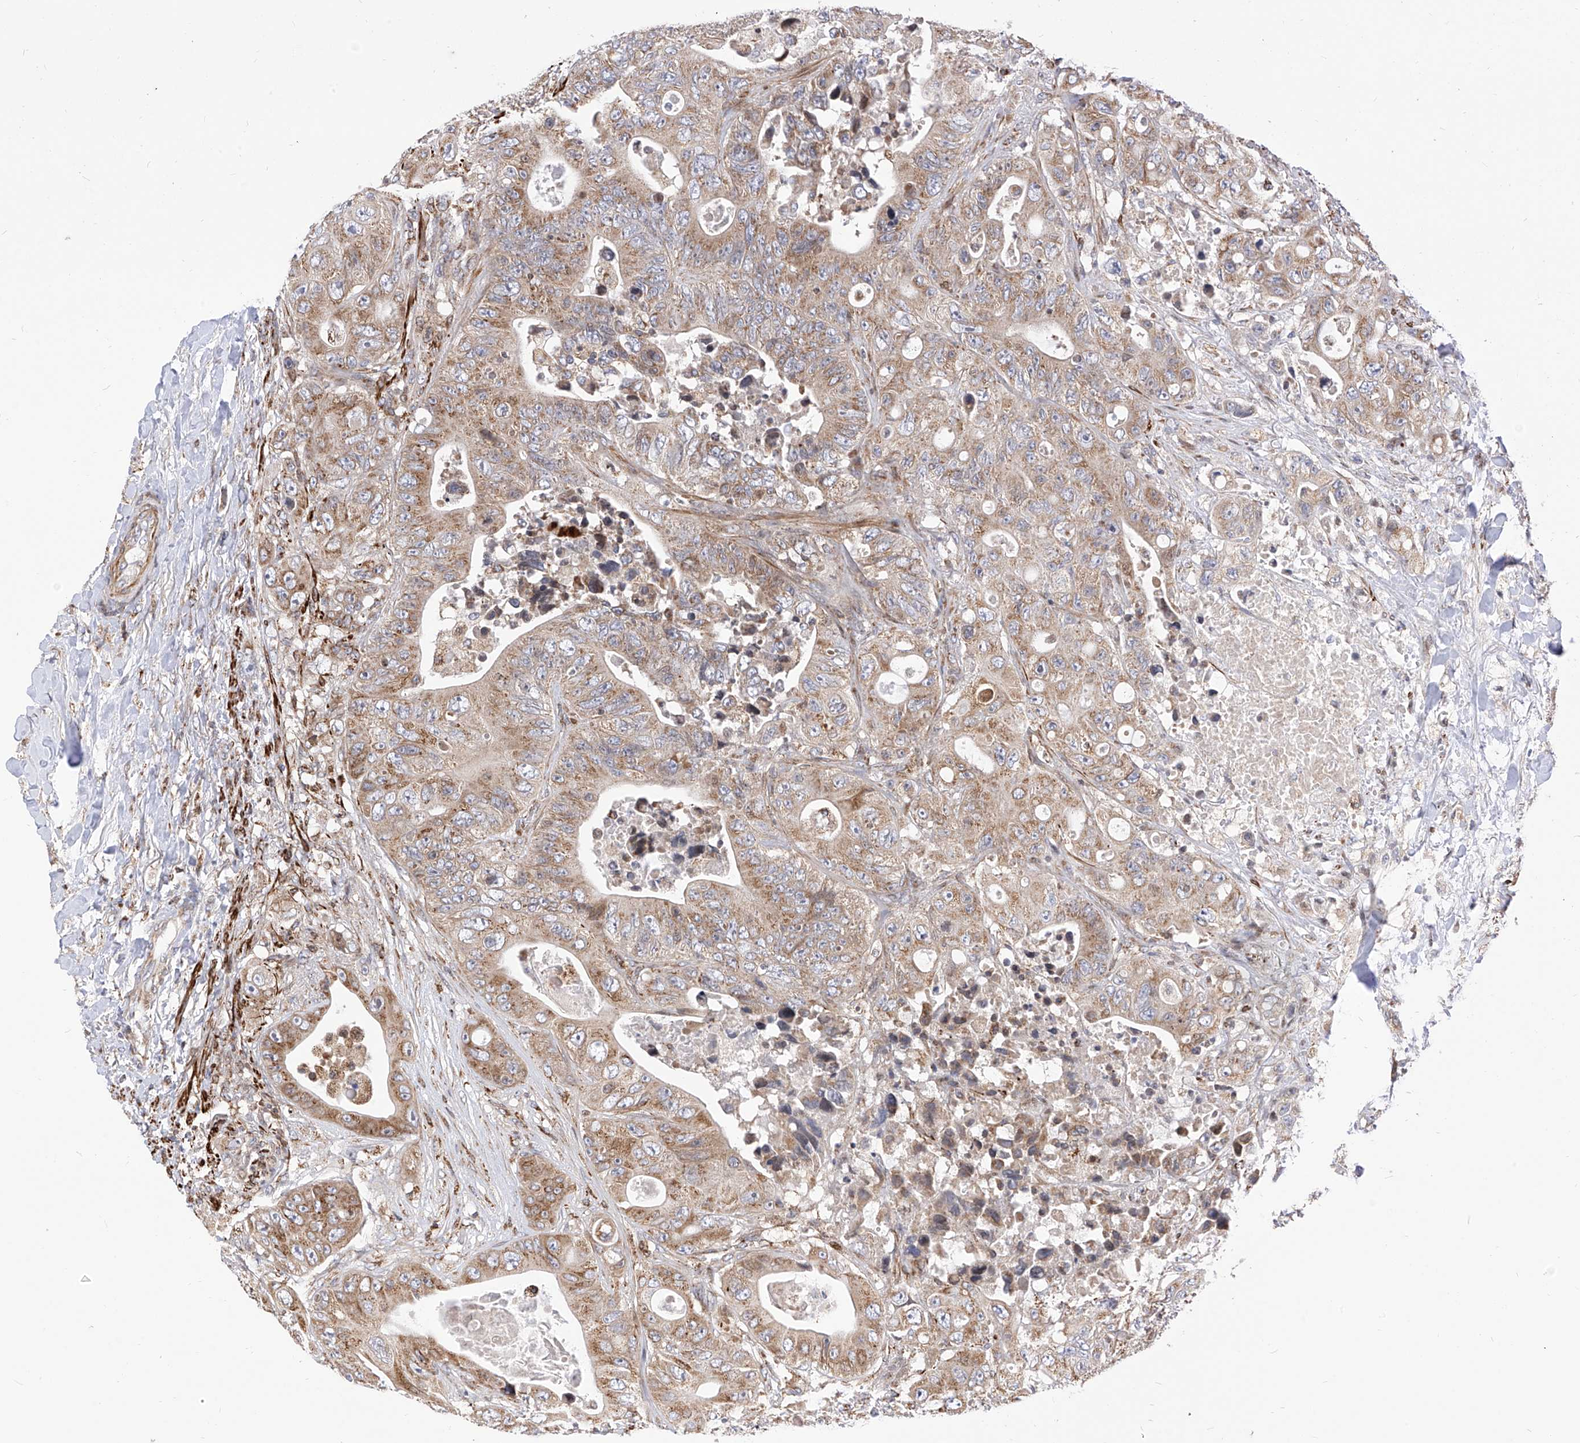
{"staining": {"intensity": "moderate", "quantity": ">75%", "location": "cytoplasmic/membranous"}, "tissue": "colorectal cancer", "cell_type": "Tumor cells", "image_type": "cancer", "snomed": [{"axis": "morphology", "description": "Adenocarcinoma, NOS"}, {"axis": "topography", "description": "Colon"}], "caption": "Protein staining exhibits moderate cytoplasmic/membranous staining in about >75% of tumor cells in colorectal adenocarcinoma. (IHC, brightfield microscopy, high magnification).", "gene": "TTLL8", "patient": {"sex": "female", "age": 46}}